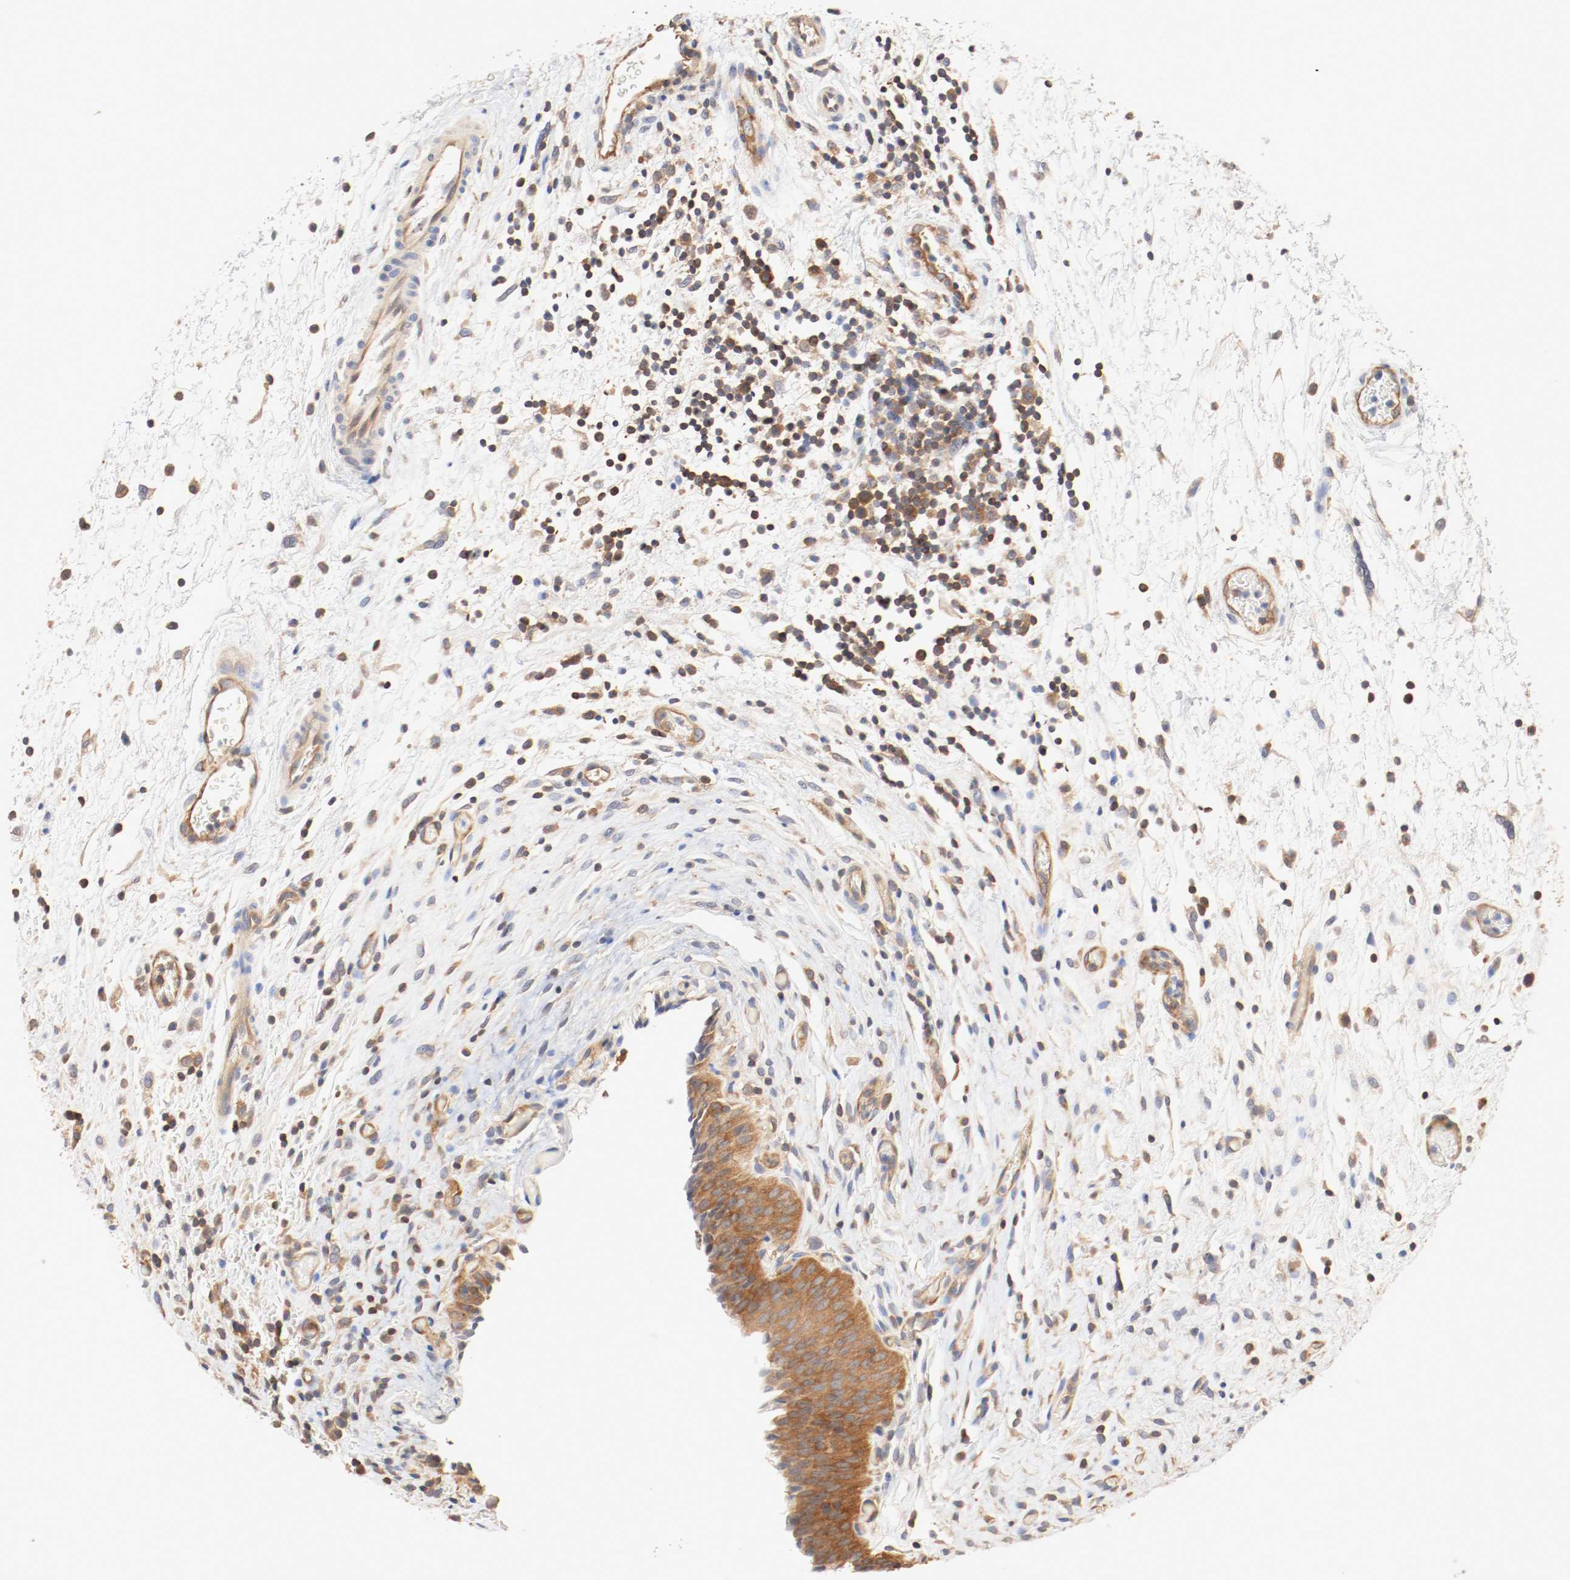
{"staining": {"intensity": "strong", "quantity": ">75%", "location": "cytoplasmic/membranous"}, "tissue": "urinary bladder", "cell_type": "Urothelial cells", "image_type": "normal", "snomed": [{"axis": "morphology", "description": "Normal tissue, NOS"}, {"axis": "topography", "description": "Urinary bladder"}], "caption": "Protein staining of unremarkable urinary bladder shows strong cytoplasmic/membranous expression in about >75% of urothelial cells. The protein is shown in brown color, while the nuclei are stained blue.", "gene": "GIT1", "patient": {"sex": "male", "age": 51}}